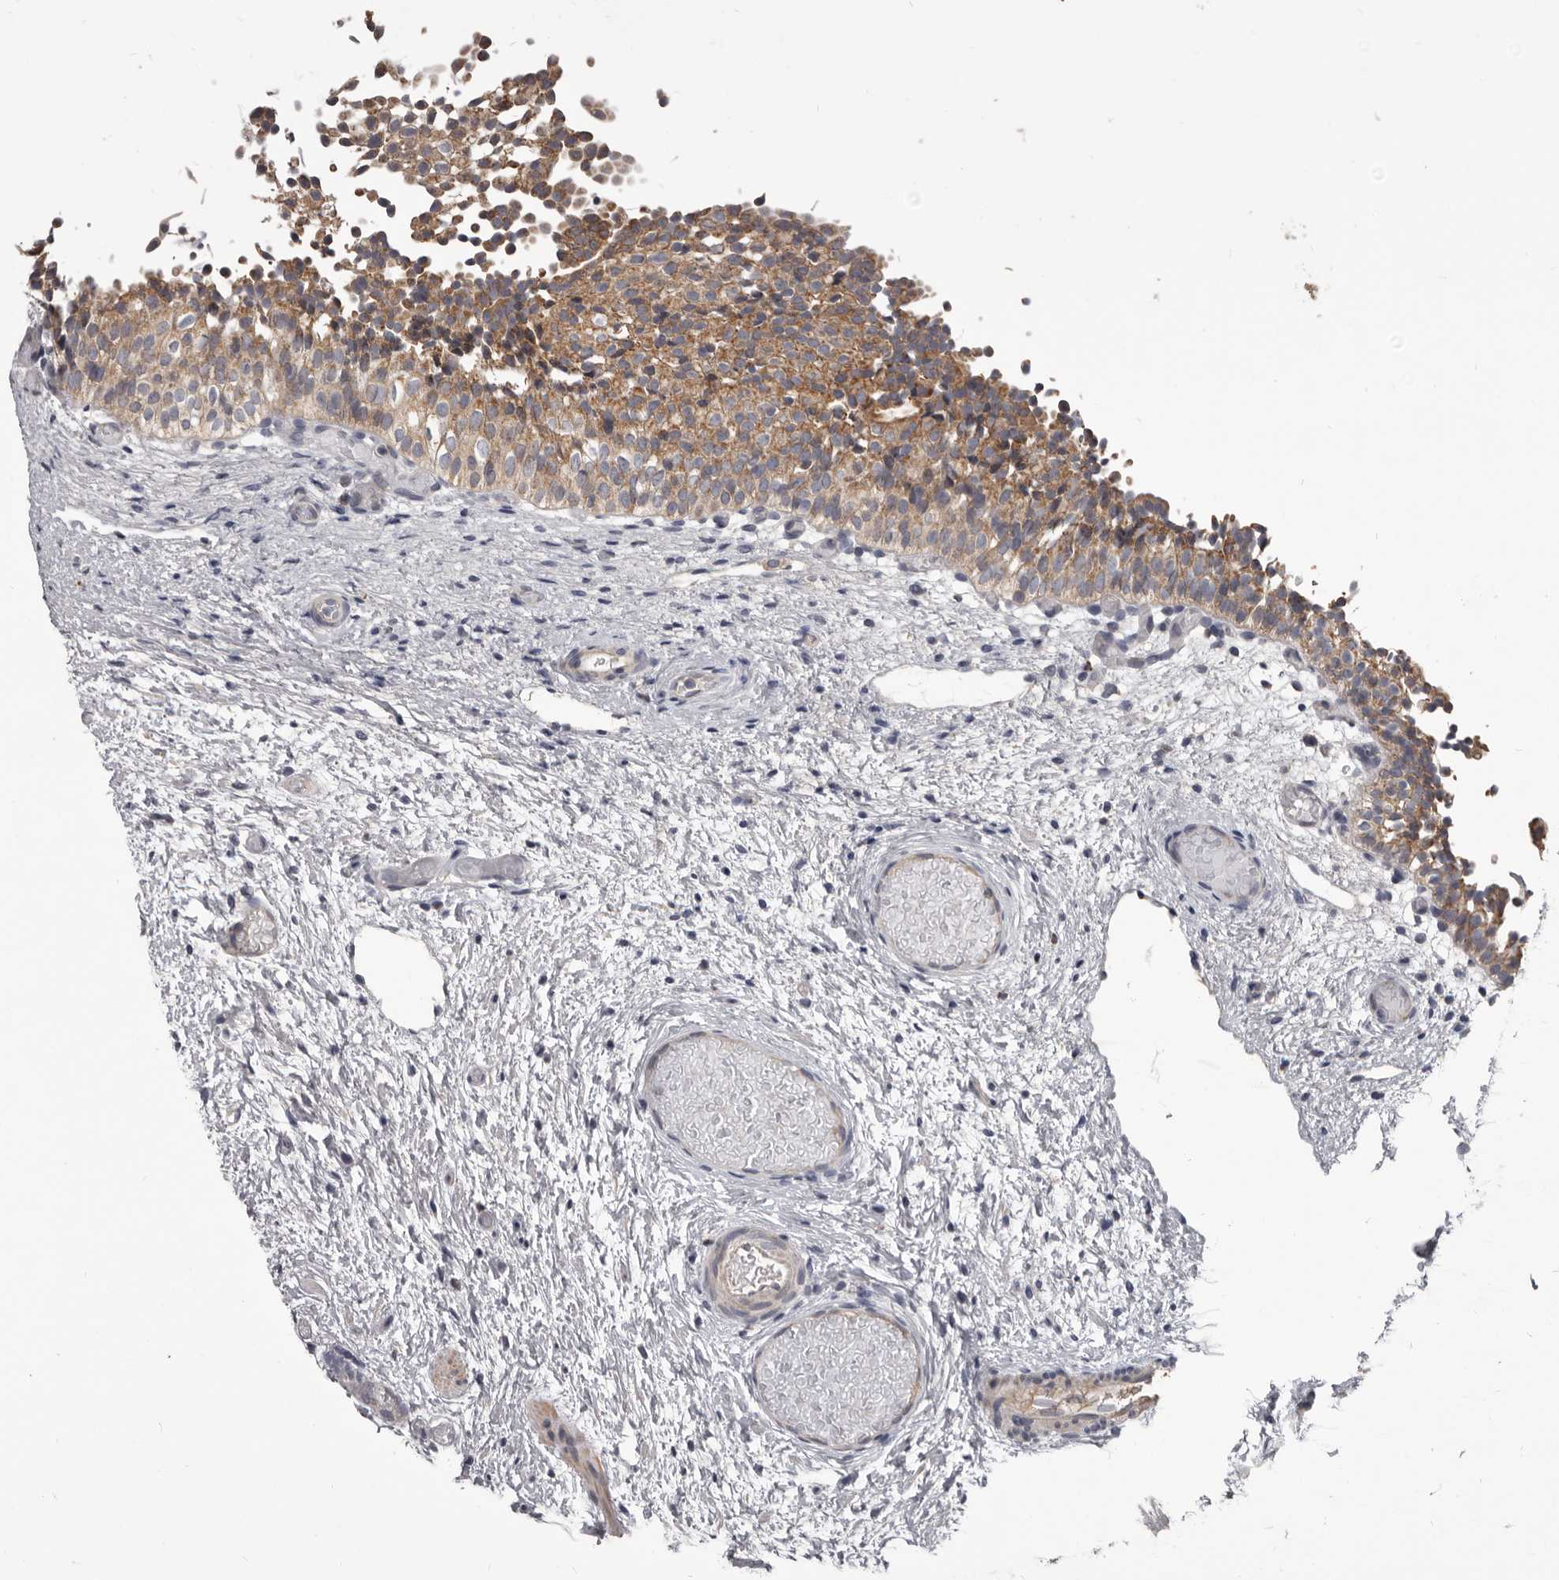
{"staining": {"intensity": "moderate", "quantity": ">75%", "location": "cytoplasmic/membranous"}, "tissue": "urinary bladder", "cell_type": "Urothelial cells", "image_type": "normal", "snomed": [{"axis": "morphology", "description": "Normal tissue, NOS"}, {"axis": "topography", "description": "Urinary bladder"}], "caption": "High-power microscopy captured an immunohistochemistry histopathology image of unremarkable urinary bladder, revealing moderate cytoplasmic/membranous positivity in about >75% of urothelial cells.", "gene": "ALDH5A1", "patient": {"sex": "male", "age": 1}}